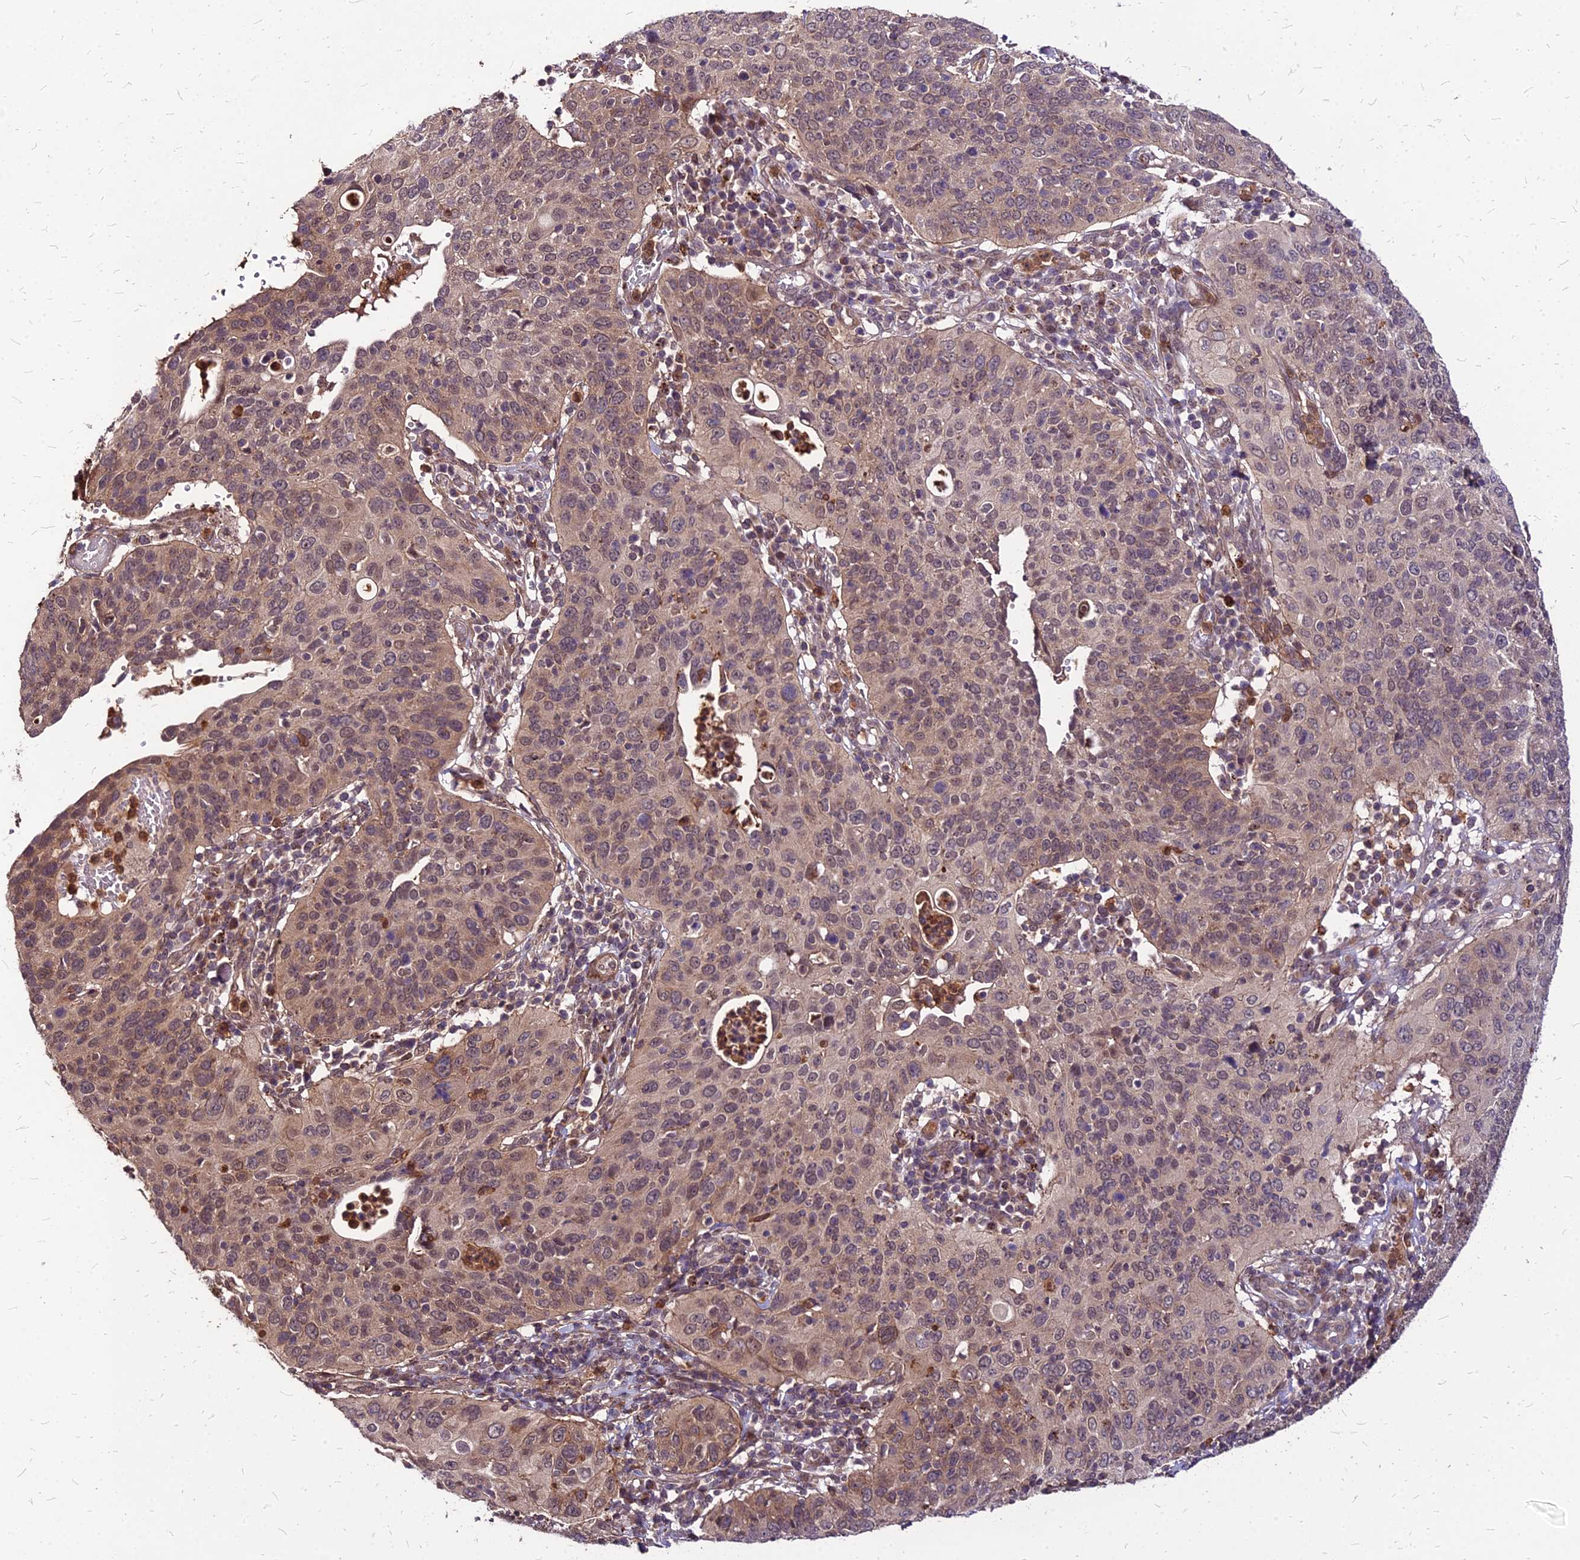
{"staining": {"intensity": "weak", "quantity": ">75%", "location": "cytoplasmic/membranous,nuclear"}, "tissue": "cervical cancer", "cell_type": "Tumor cells", "image_type": "cancer", "snomed": [{"axis": "morphology", "description": "Squamous cell carcinoma, NOS"}, {"axis": "topography", "description": "Cervix"}], "caption": "Immunohistochemistry image of squamous cell carcinoma (cervical) stained for a protein (brown), which displays low levels of weak cytoplasmic/membranous and nuclear staining in about >75% of tumor cells.", "gene": "APBA3", "patient": {"sex": "female", "age": 36}}